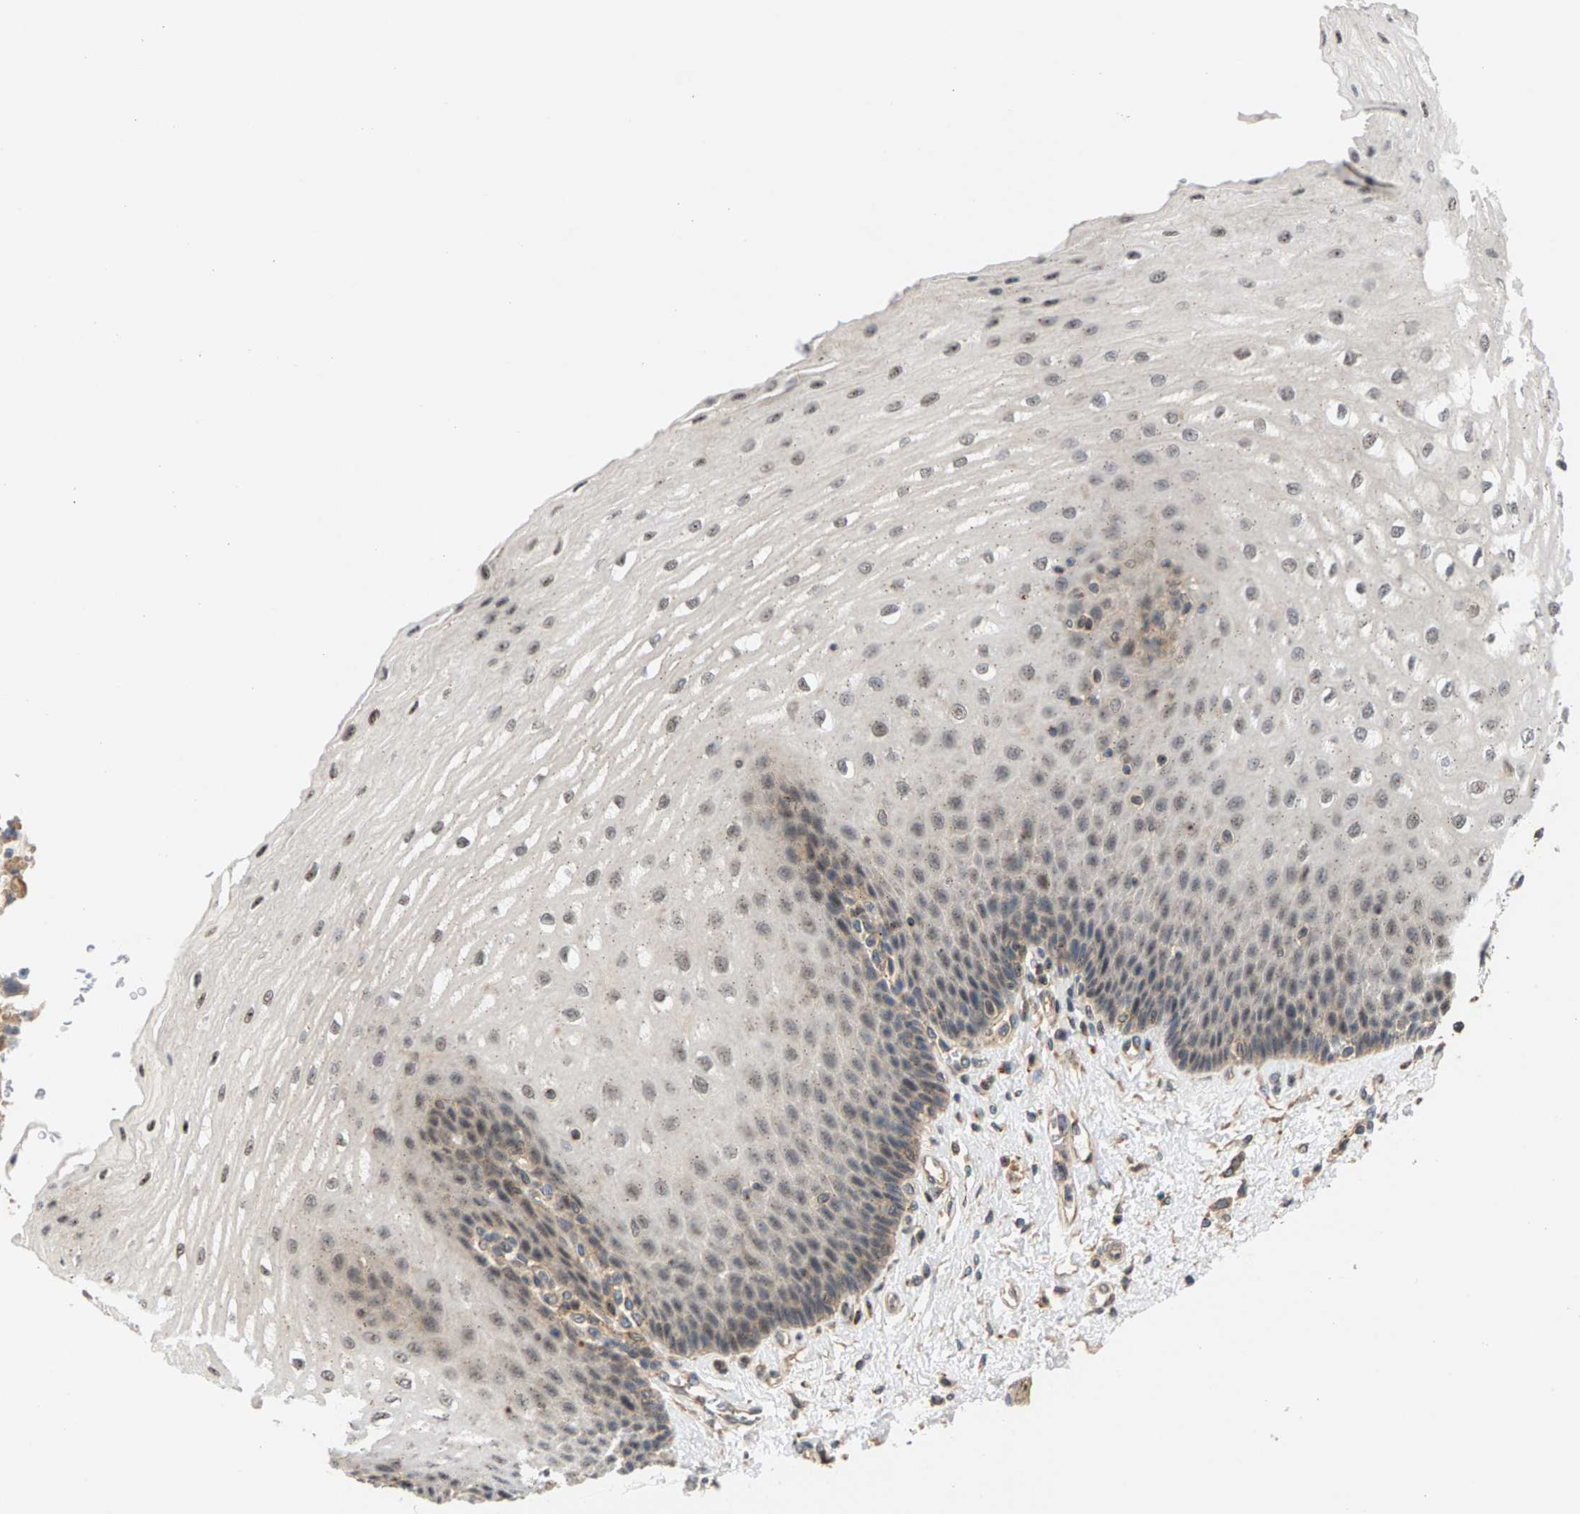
{"staining": {"intensity": "weak", "quantity": "25%-75%", "location": "cytoplasmic/membranous,nuclear"}, "tissue": "esophagus", "cell_type": "Squamous epithelial cells", "image_type": "normal", "snomed": [{"axis": "morphology", "description": "Normal tissue, NOS"}, {"axis": "topography", "description": "Esophagus"}], "caption": "Brown immunohistochemical staining in unremarkable esophagus displays weak cytoplasmic/membranous,nuclear expression in approximately 25%-75% of squamous epithelial cells.", "gene": "MAP2K5", "patient": {"sex": "male", "age": 54}}